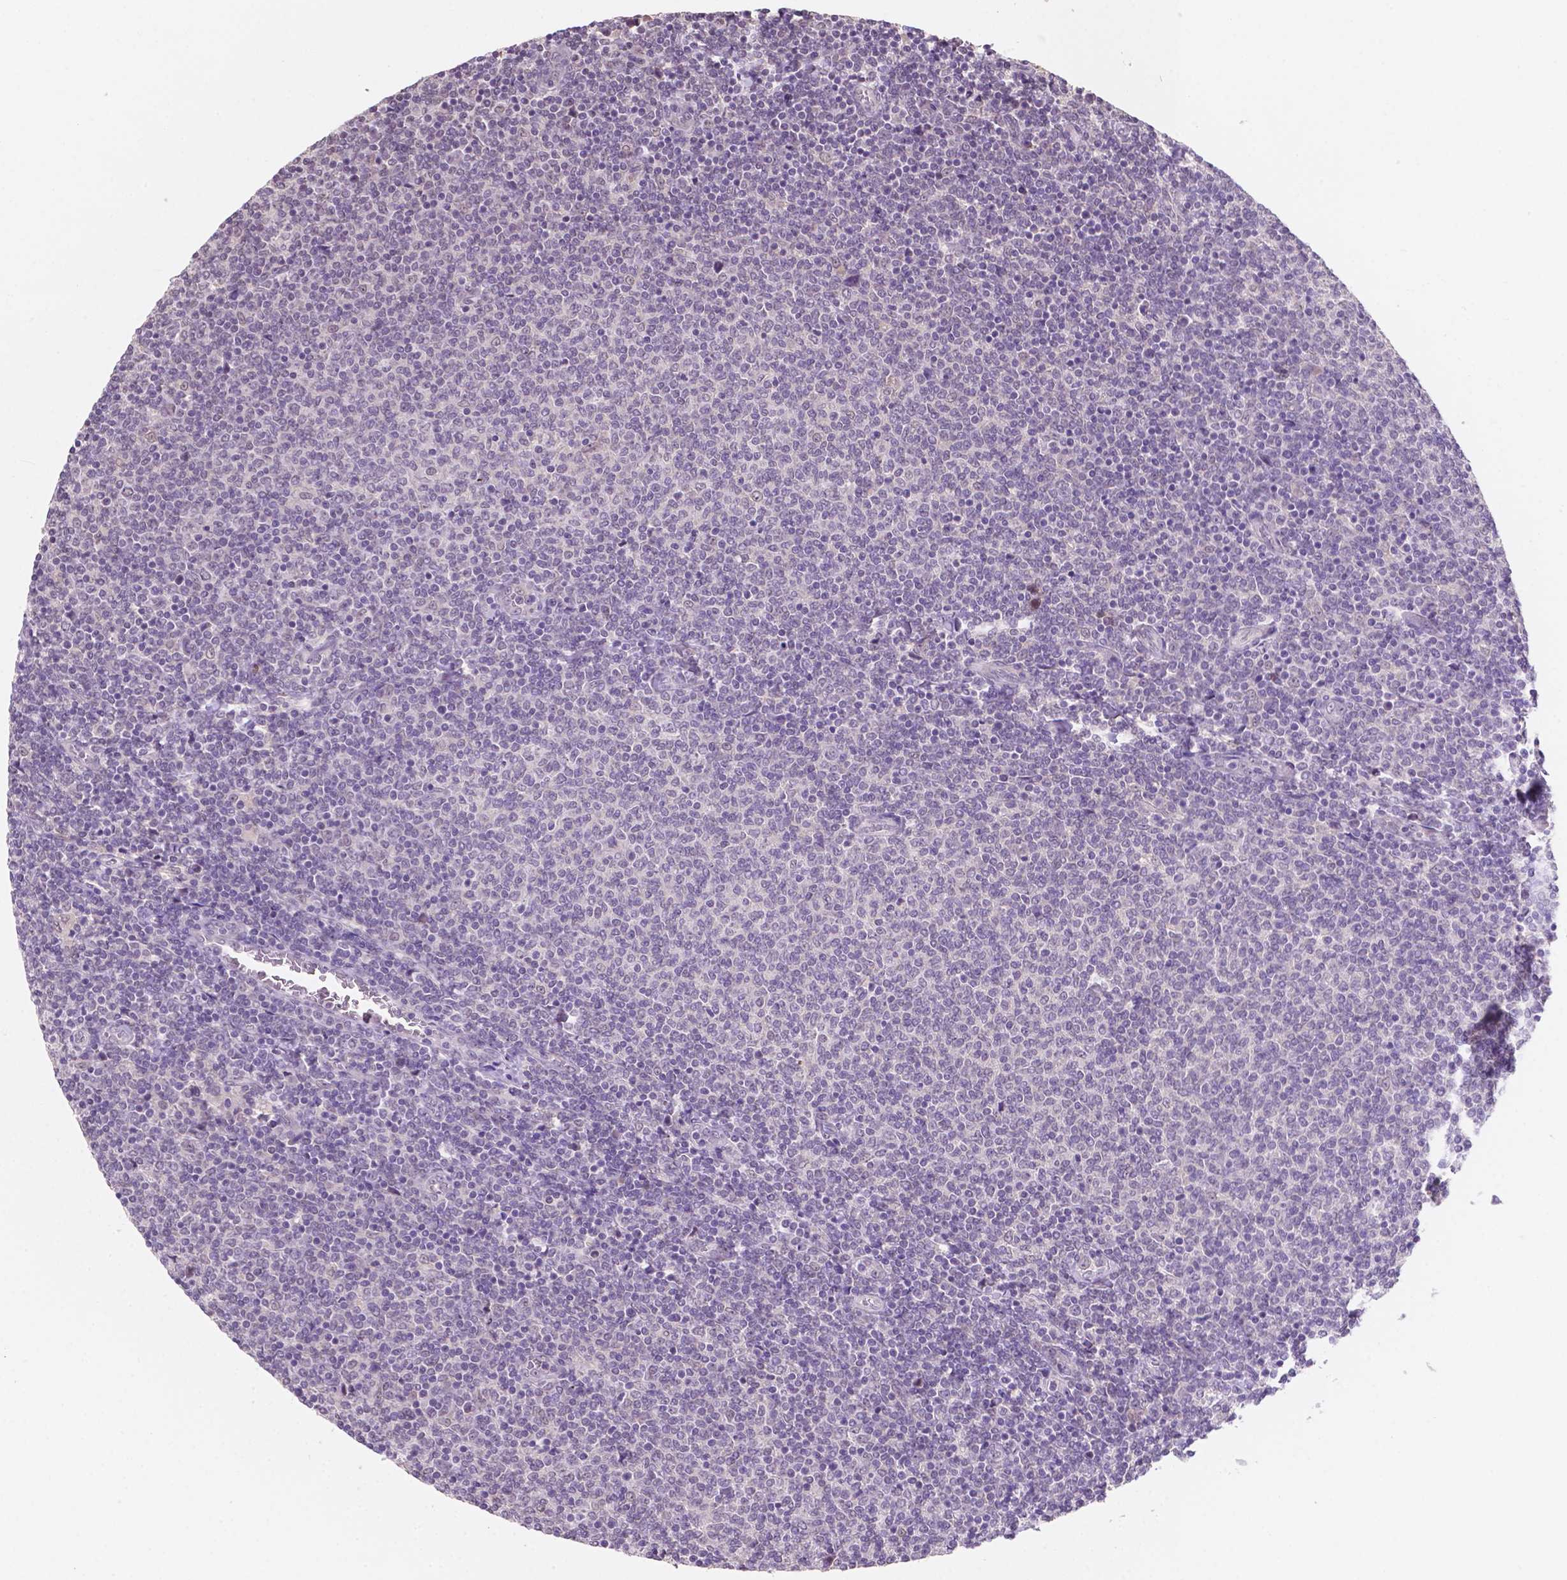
{"staining": {"intensity": "negative", "quantity": "none", "location": "none"}, "tissue": "lymphoma", "cell_type": "Tumor cells", "image_type": "cancer", "snomed": [{"axis": "morphology", "description": "Malignant lymphoma, non-Hodgkin's type, Low grade"}, {"axis": "topography", "description": "Lymph node"}], "caption": "Human malignant lymphoma, non-Hodgkin's type (low-grade) stained for a protein using IHC shows no staining in tumor cells.", "gene": "SHLD3", "patient": {"sex": "male", "age": 52}}